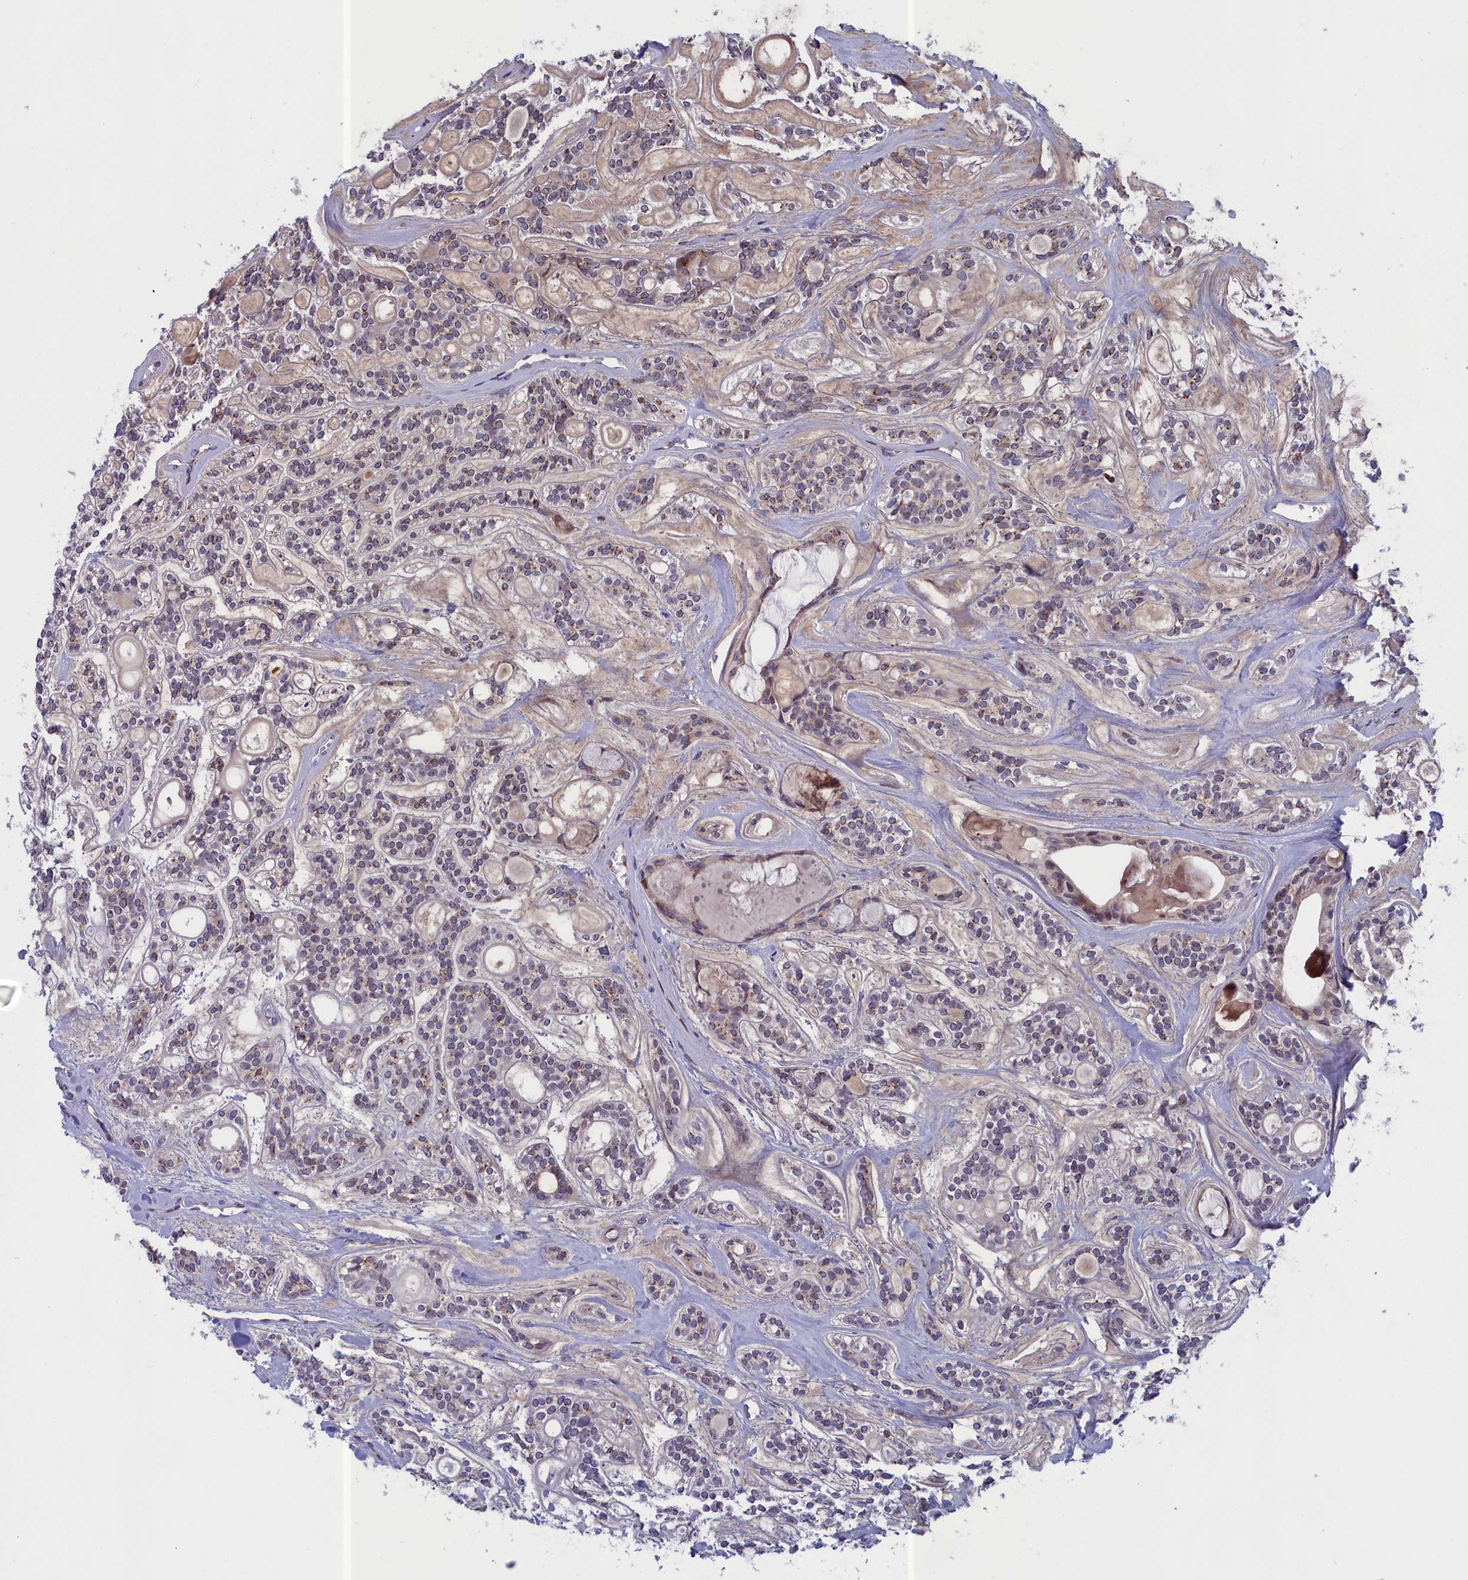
{"staining": {"intensity": "moderate", "quantity": "<25%", "location": "cytoplasmic/membranous"}, "tissue": "head and neck cancer", "cell_type": "Tumor cells", "image_type": "cancer", "snomed": [{"axis": "morphology", "description": "Adenocarcinoma, NOS"}, {"axis": "topography", "description": "Head-Neck"}], "caption": "Approximately <25% of tumor cells in human head and neck cancer (adenocarcinoma) show moderate cytoplasmic/membranous protein staining as visualized by brown immunohistochemical staining.", "gene": "LIG1", "patient": {"sex": "male", "age": 66}}